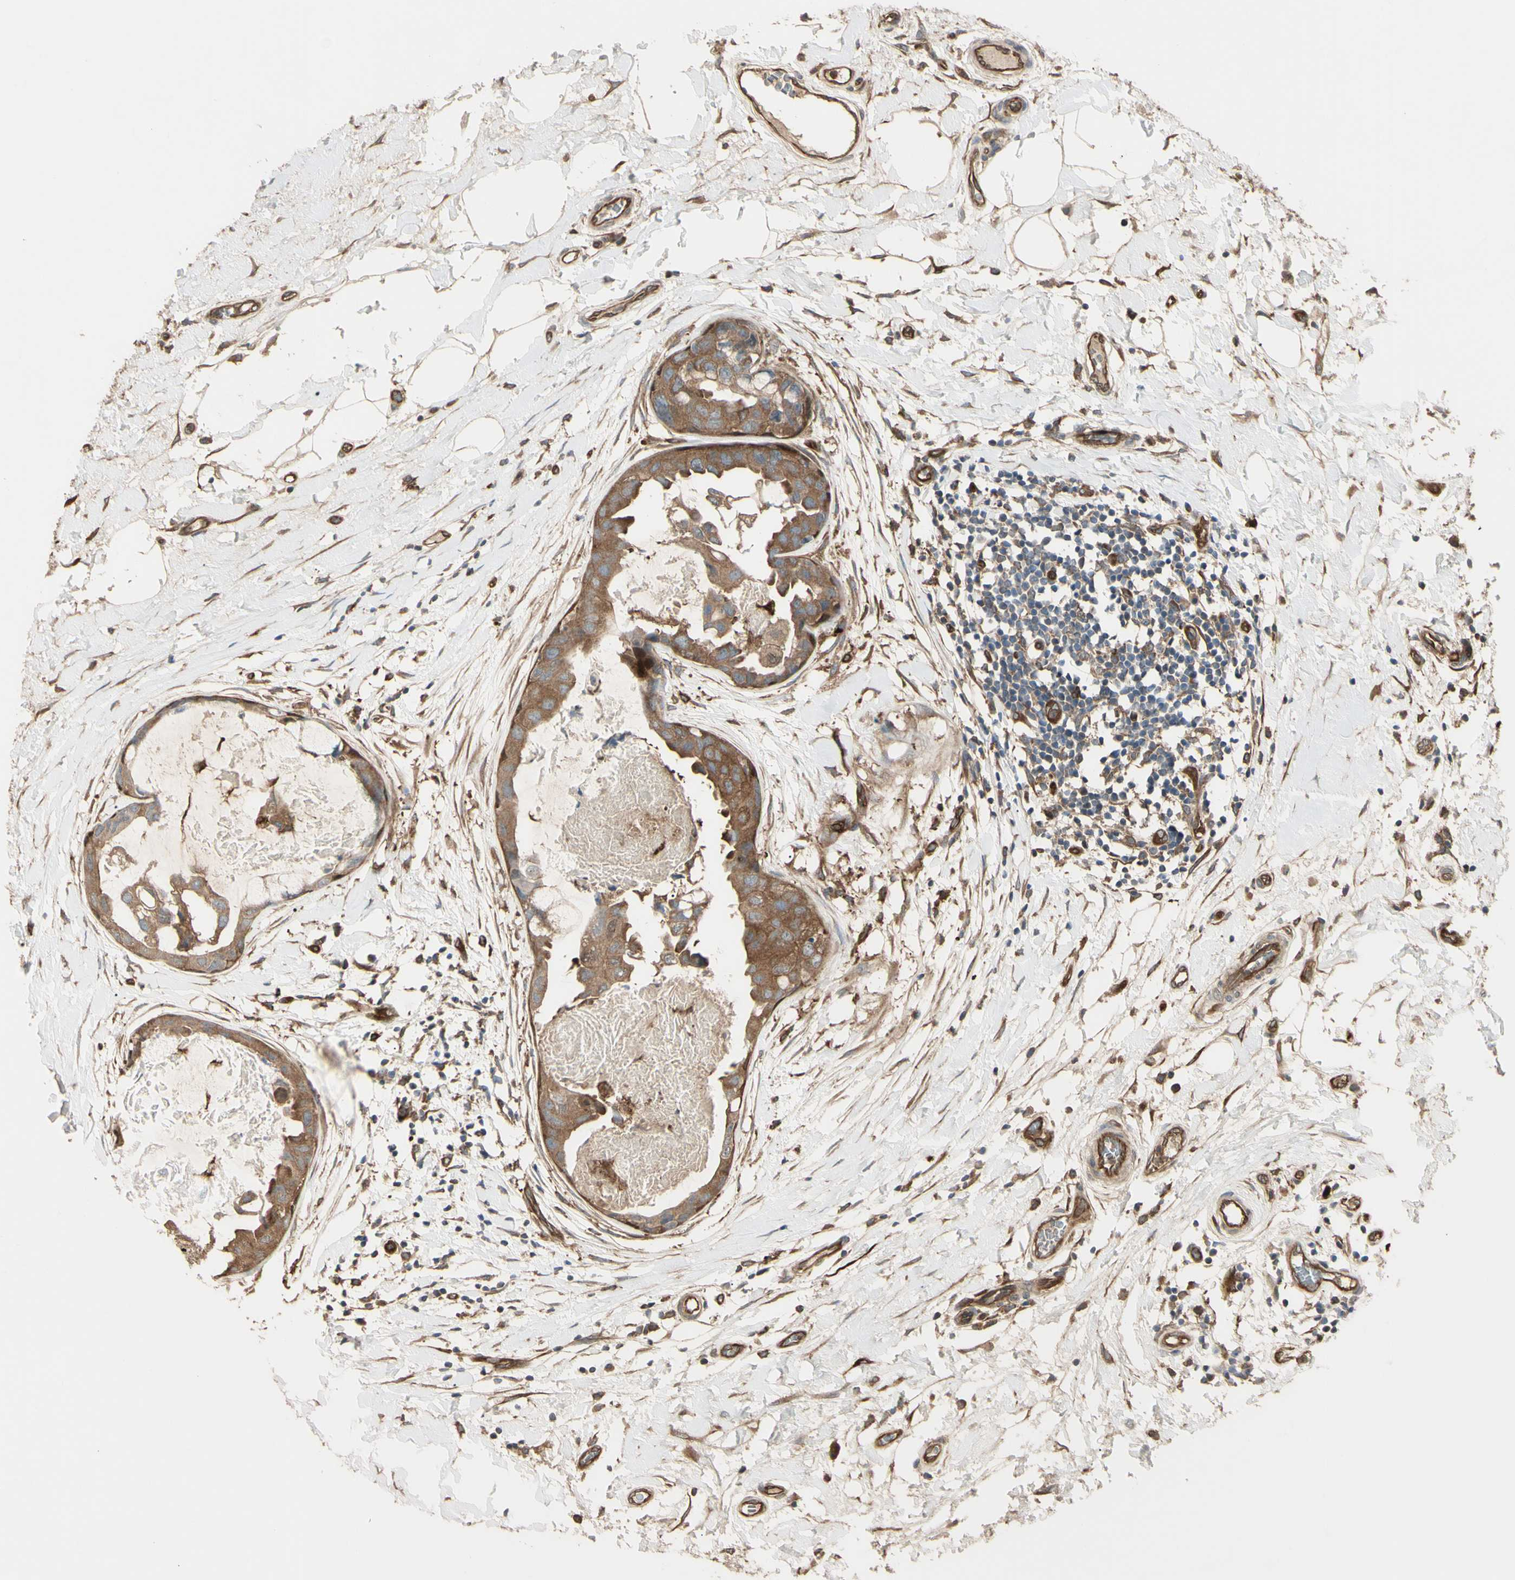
{"staining": {"intensity": "moderate", "quantity": ">75%", "location": "cytoplasmic/membranous"}, "tissue": "breast cancer", "cell_type": "Tumor cells", "image_type": "cancer", "snomed": [{"axis": "morphology", "description": "Duct carcinoma"}, {"axis": "topography", "description": "Breast"}], "caption": "Immunohistochemistry (IHC) histopathology image of neoplastic tissue: human invasive ductal carcinoma (breast) stained using IHC shows medium levels of moderate protein expression localized specifically in the cytoplasmic/membranous of tumor cells, appearing as a cytoplasmic/membranous brown color.", "gene": "PTPN12", "patient": {"sex": "female", "age": 40}}